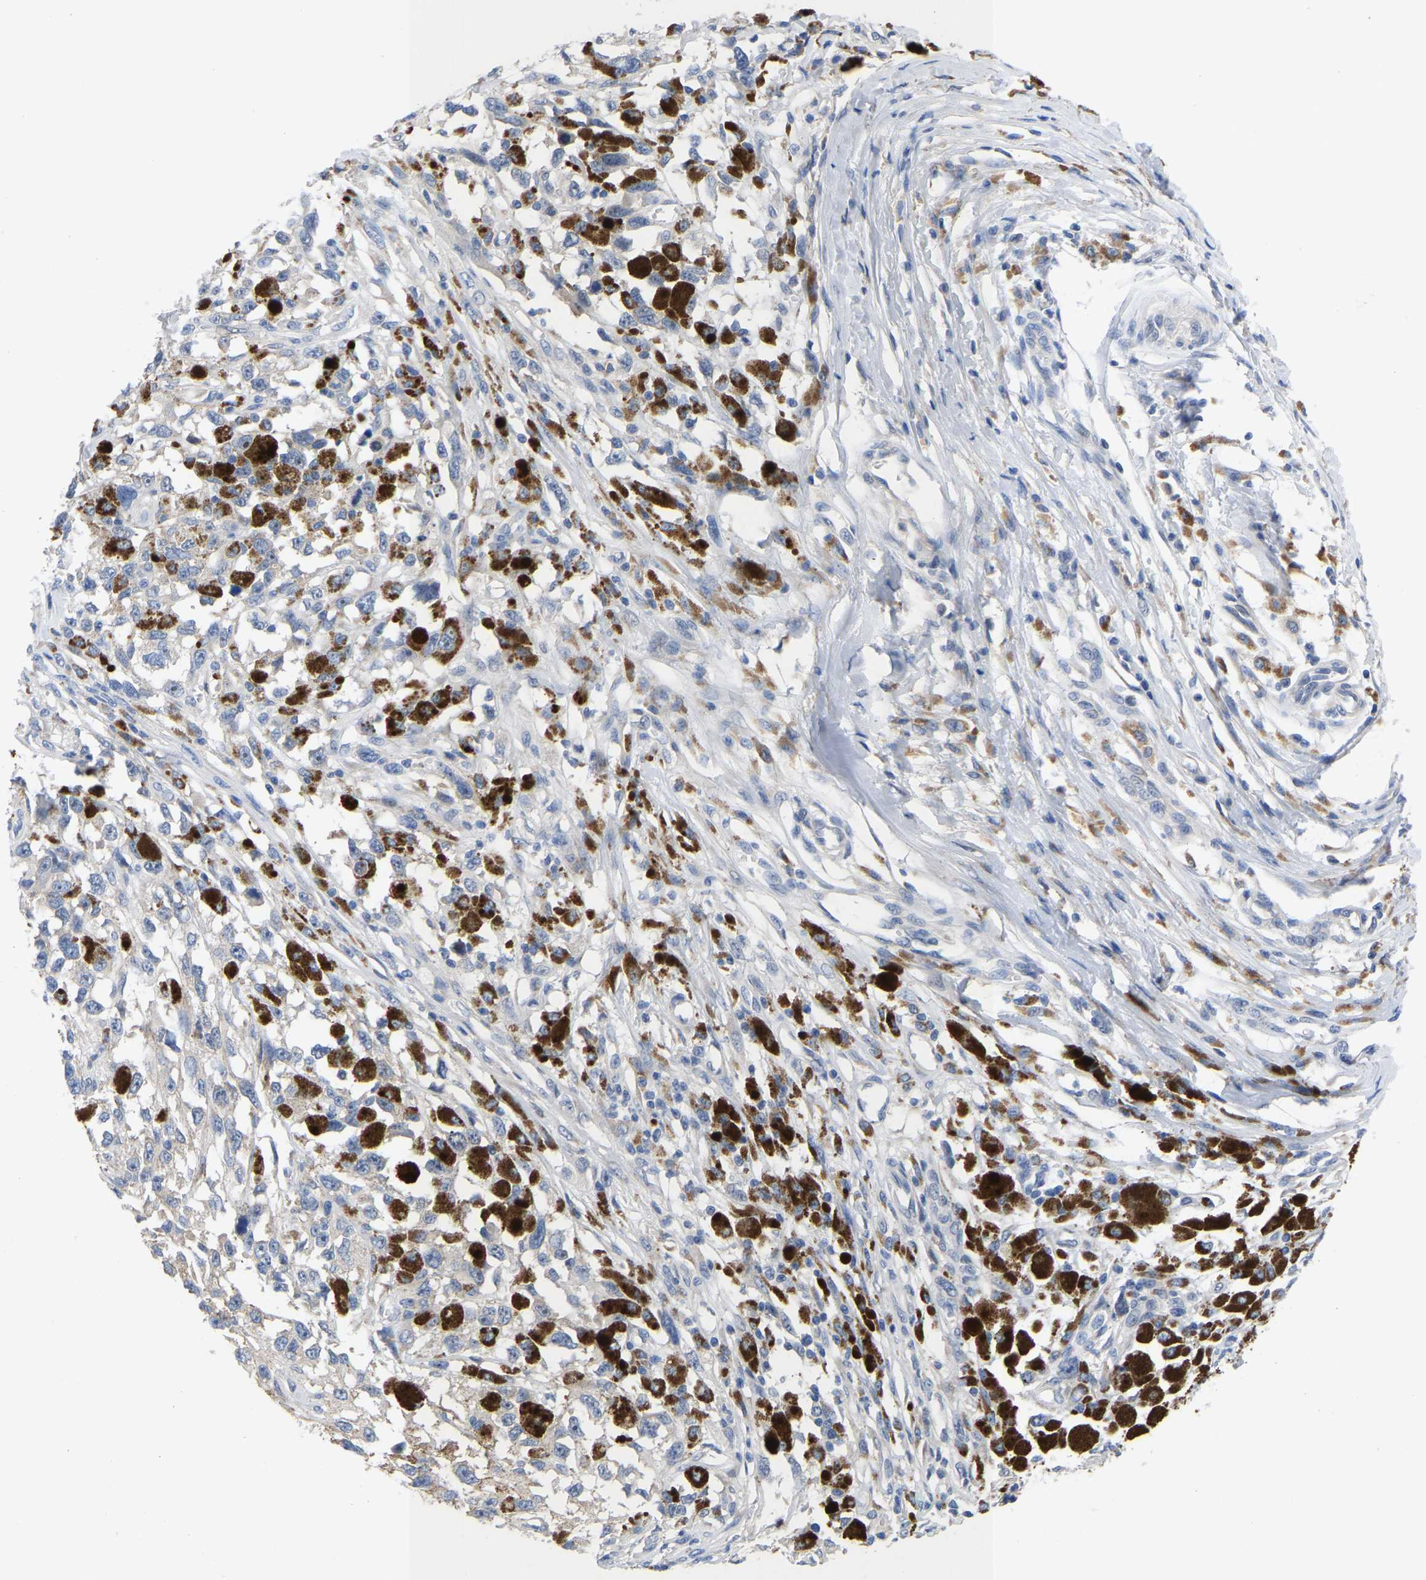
{"staining": {"intensity": "weak", "quantity": "<25%", "location": "cytoplasmic/membranous"}, "tissue": "melanoma", "cell_type": "Tumor cells", "image_type": "cancer", "snomed": [{"axis": "morphology", "description": "Malignant melanoma, Metastatic site"}, {"axis": "topography", "description": "Lymph node"}], "caption": "This is a image of immunohistochemistry (IHC) staining of melanoma, which shows no expression in tumor cells.", "gene": "ABCA10", "patient": {"sex": "male", "age": 59}}